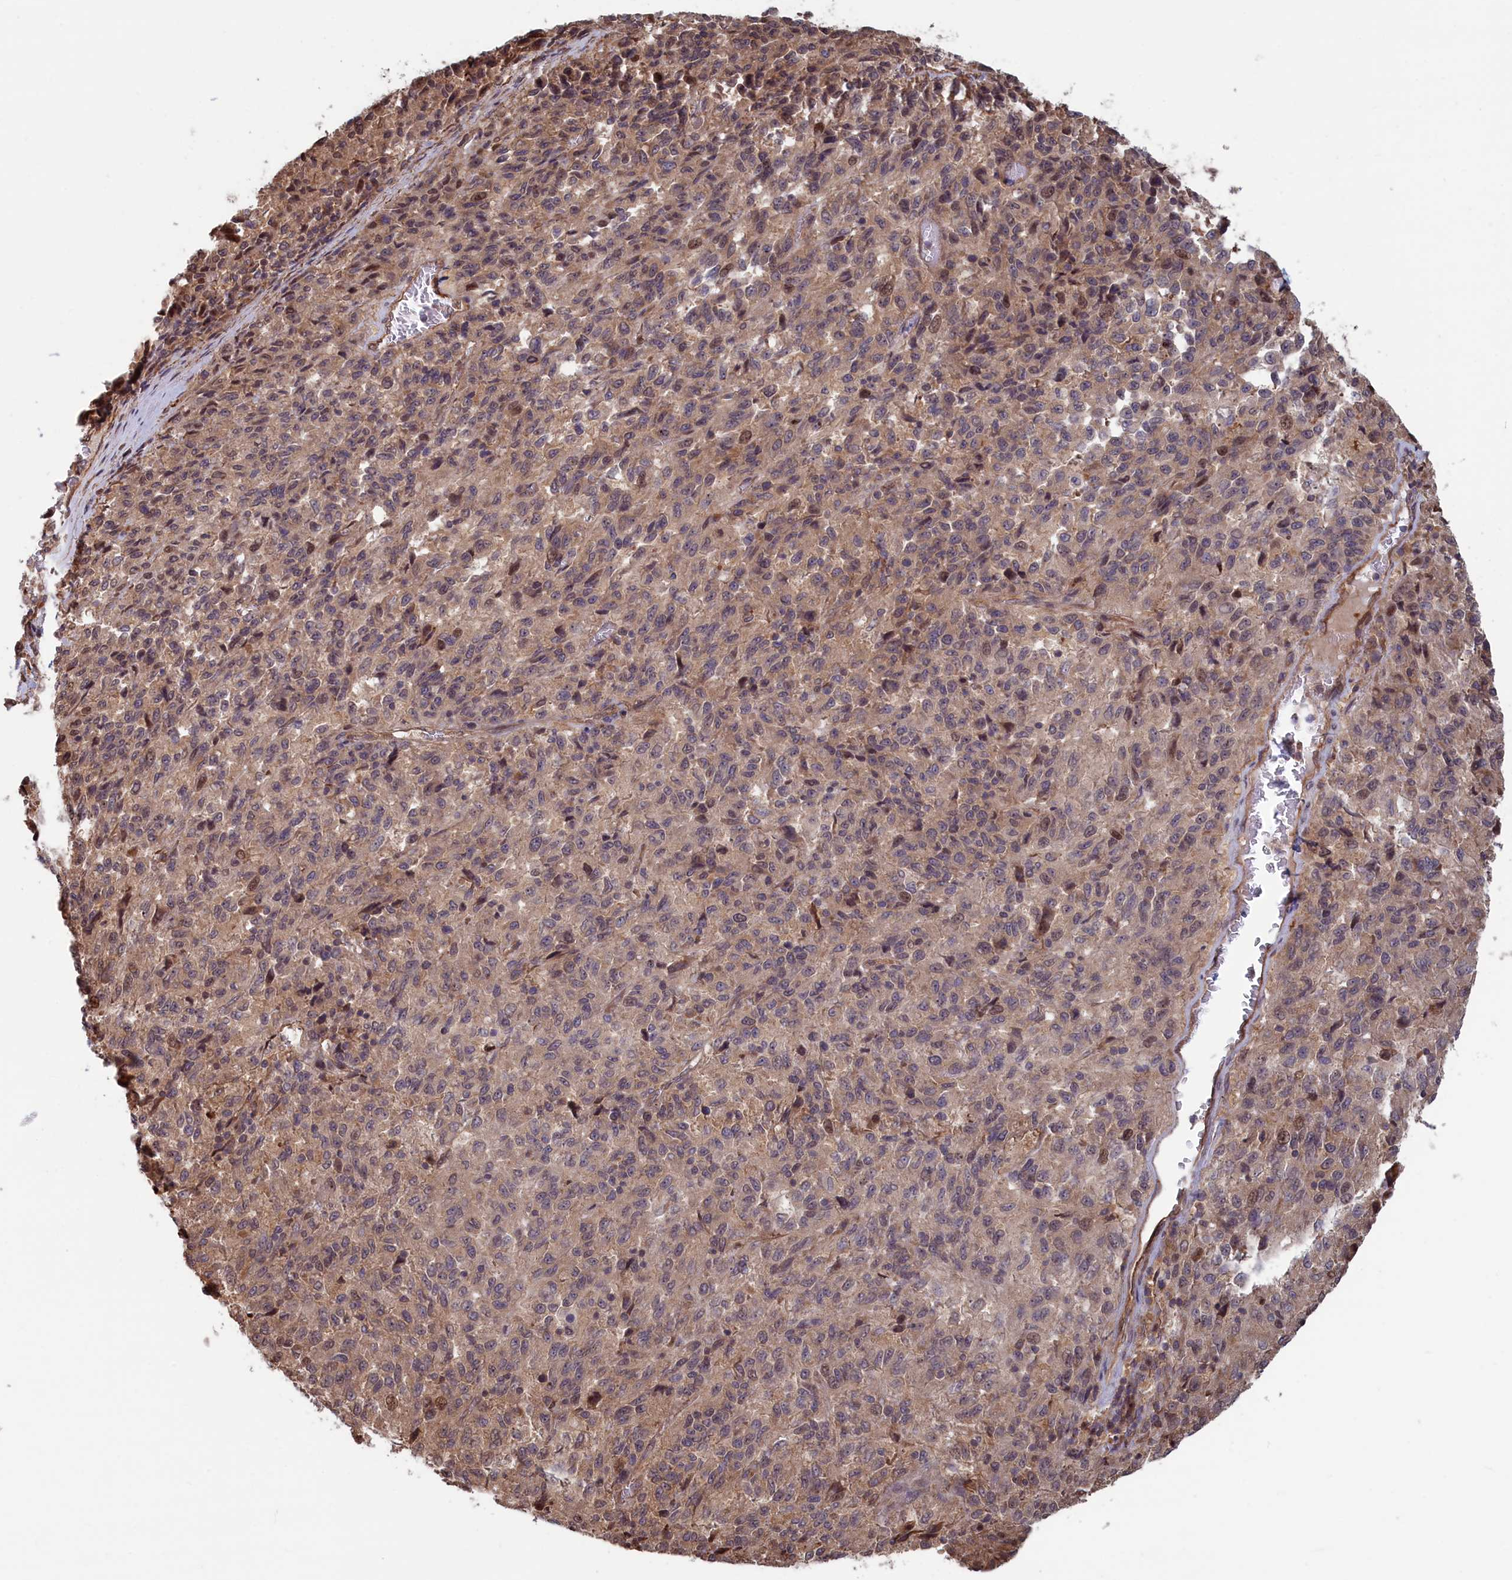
{"staining": {"intensity": "moderate", "quantity": "<25%", "location": "nuclear"}, "tissue": "melanoma", "cell_type": "Tumor cells", "image_type": "cancer", "snomed": [{"axis": "morphology", "description": "Malignant melanoma, Metastatic site"}, {"axis": "topography", "description": "Lung"}], "caption": "The micrograph demonstrates immunohistochemical staining of malignant melanoma (metastatic site). There is moderate nuclear positivity is appreciated in approximately <25% of tumor cells.", "gene": "RILPL1", "patient": {"sex": "male", "age": 64}}